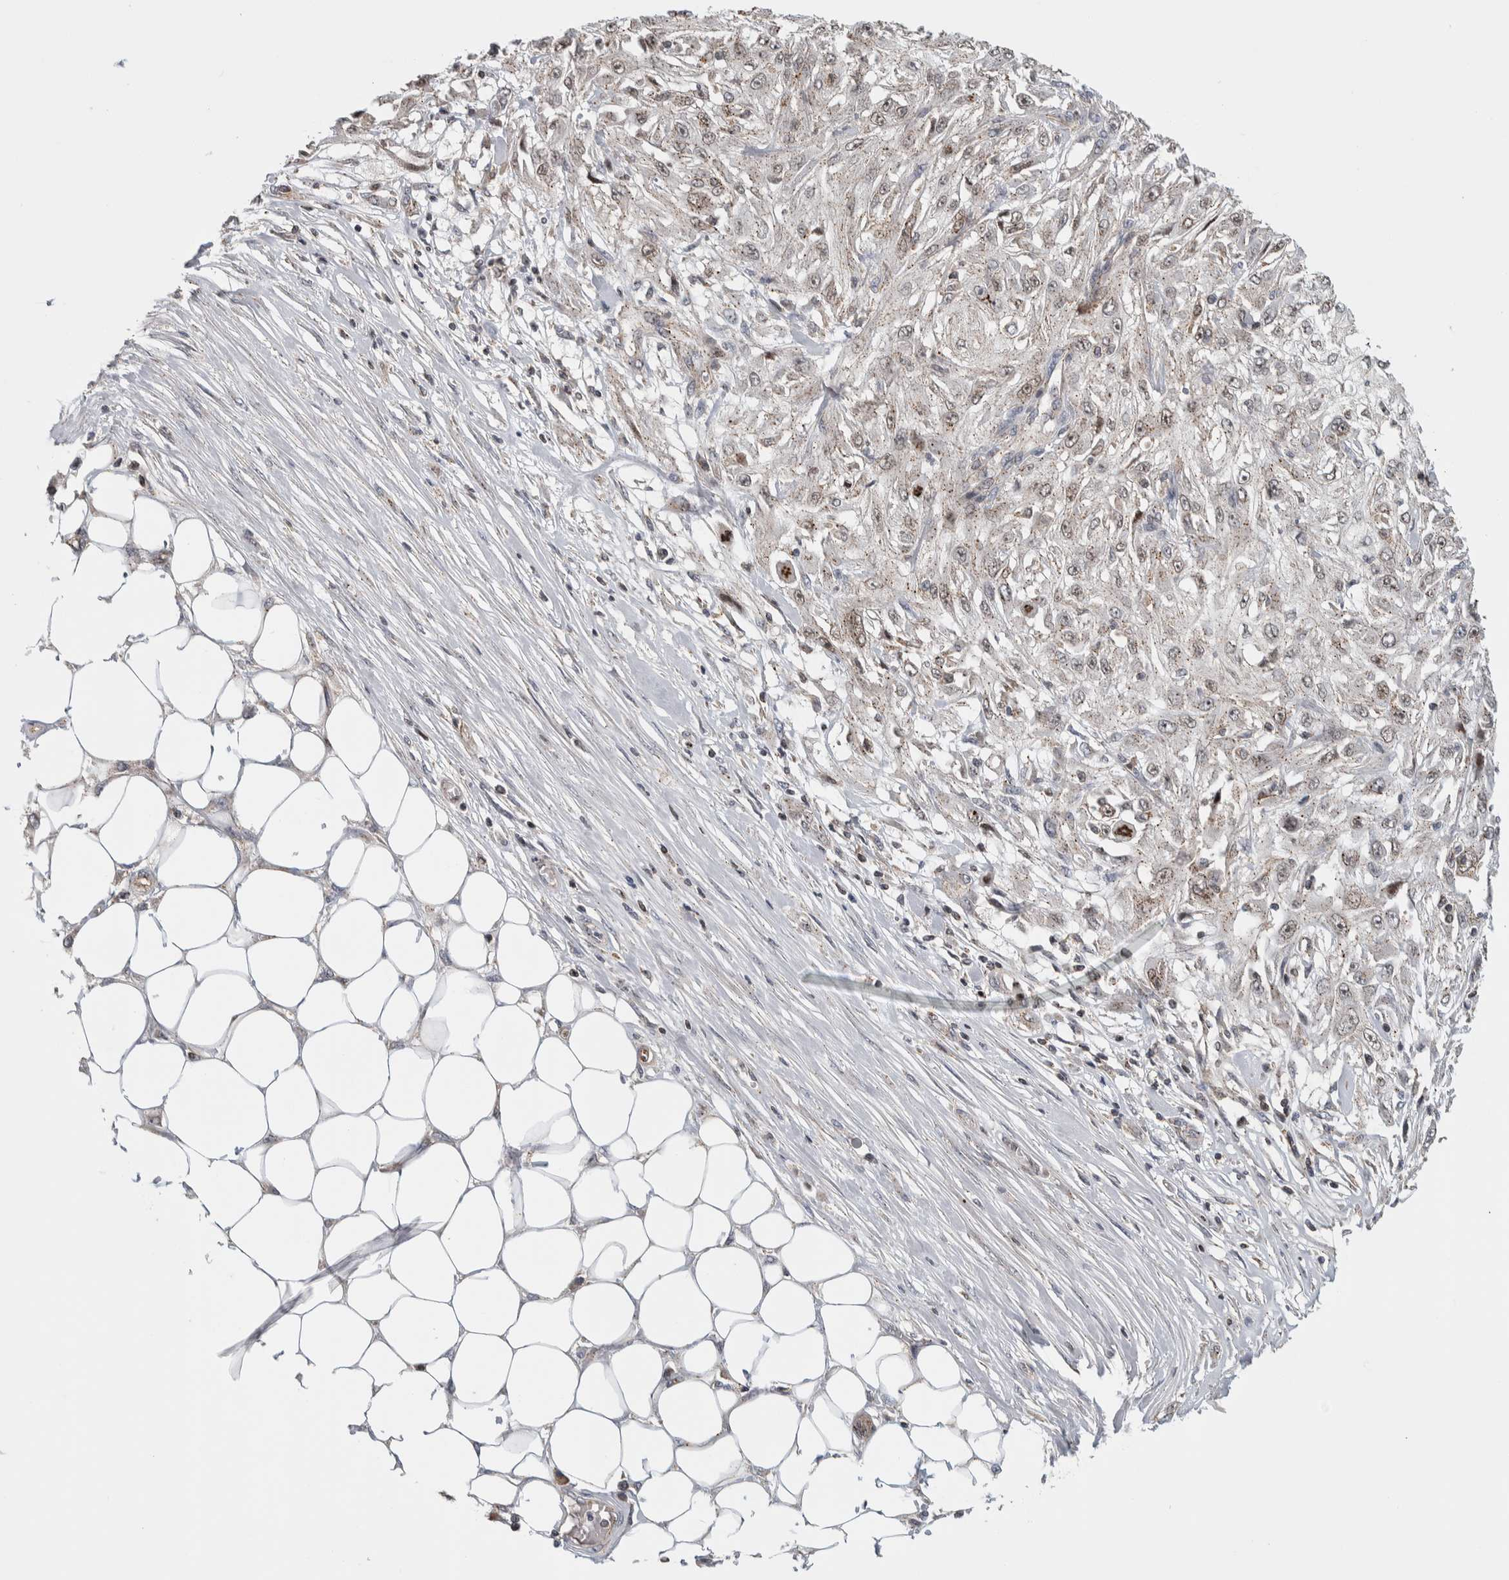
{"staining": {"intensity": "weak", "quantity": "25%-75%", "location": "cytoplasmic/membranous"}, "tissue": "skin cancer", "cell_type": "Tumor cells", "image_type": "cancer", "snomed": [{"axis": "morphology", "description": "Squamous cell carcinoma, NOS"}, {"axis": "morphology", "description": "Squamous cell carcinoma, metastatic, NOS"}, {"axis": "topography", "description": "Skin"}, {"axis": "topography", "description": "Lymph node"}], "caption": "A brown stain shows weak cytoplasmic/membranous expression of a protein in human skin cancer (metastatic squamous cell carcinoma) tumor cells.", "gene": "MSL1", "patient": {"sex": "male", "age": 75}}